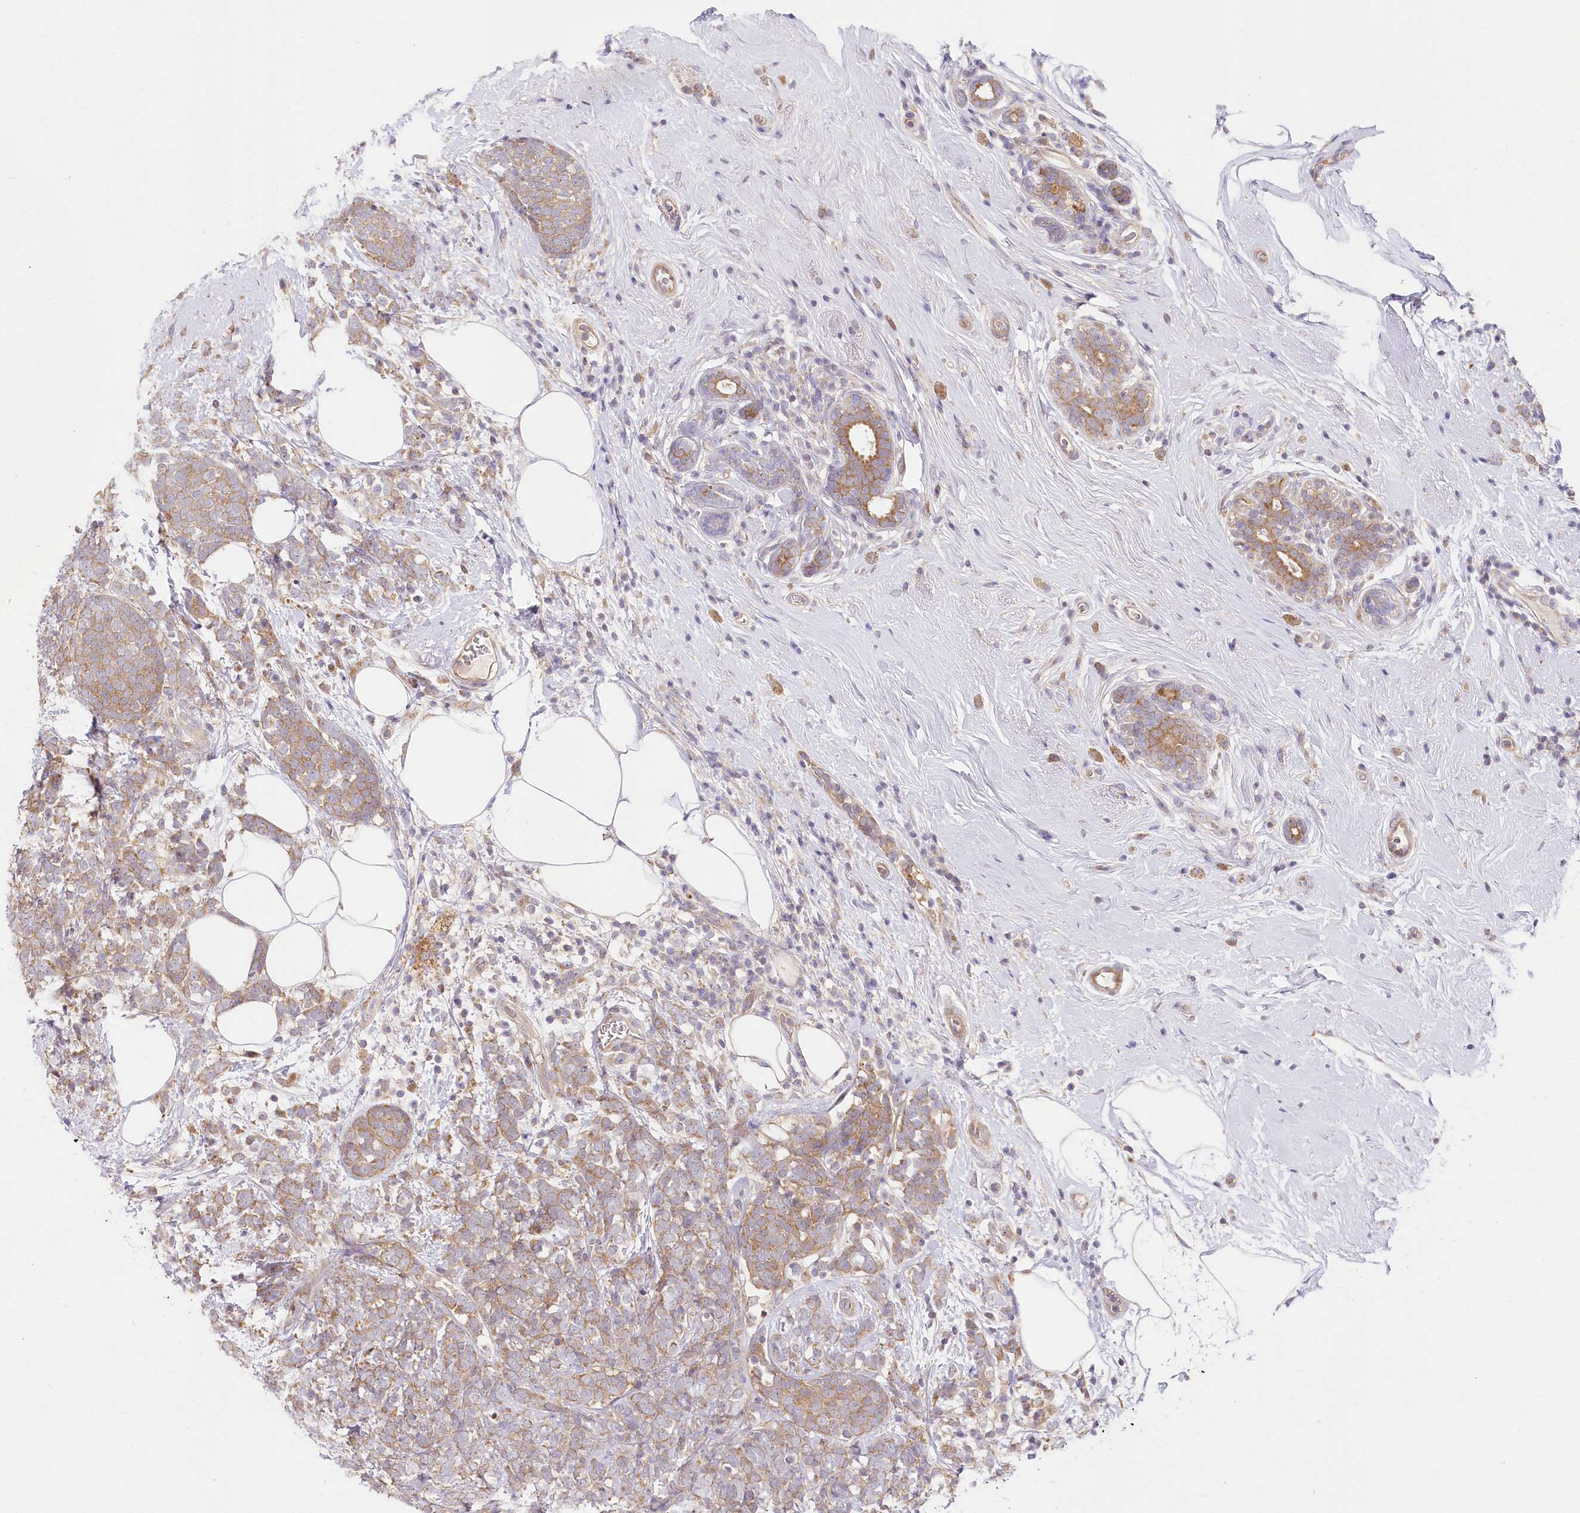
{"staining": {"intensity": "moderate", "quantity": ">75%", "location": "cytoplasmic/membranous"}, "tissue": "breast cancer", "cell_type": "Tumor cells", "image_type": "cancer", "snomed": [{"axis": "morphology", "description": "Lobular carcinoma"}, {"axis": "topography", "description": "Breast"}], "caption": "Human breast lobular carcinoma stained for a protein (brown) shows moderate cytoplasmic/membranous positive positivity in approximately >75% of tumor cells.", "gene": "PYROXD1", "patient": {"sex": "female", "age": 58}}